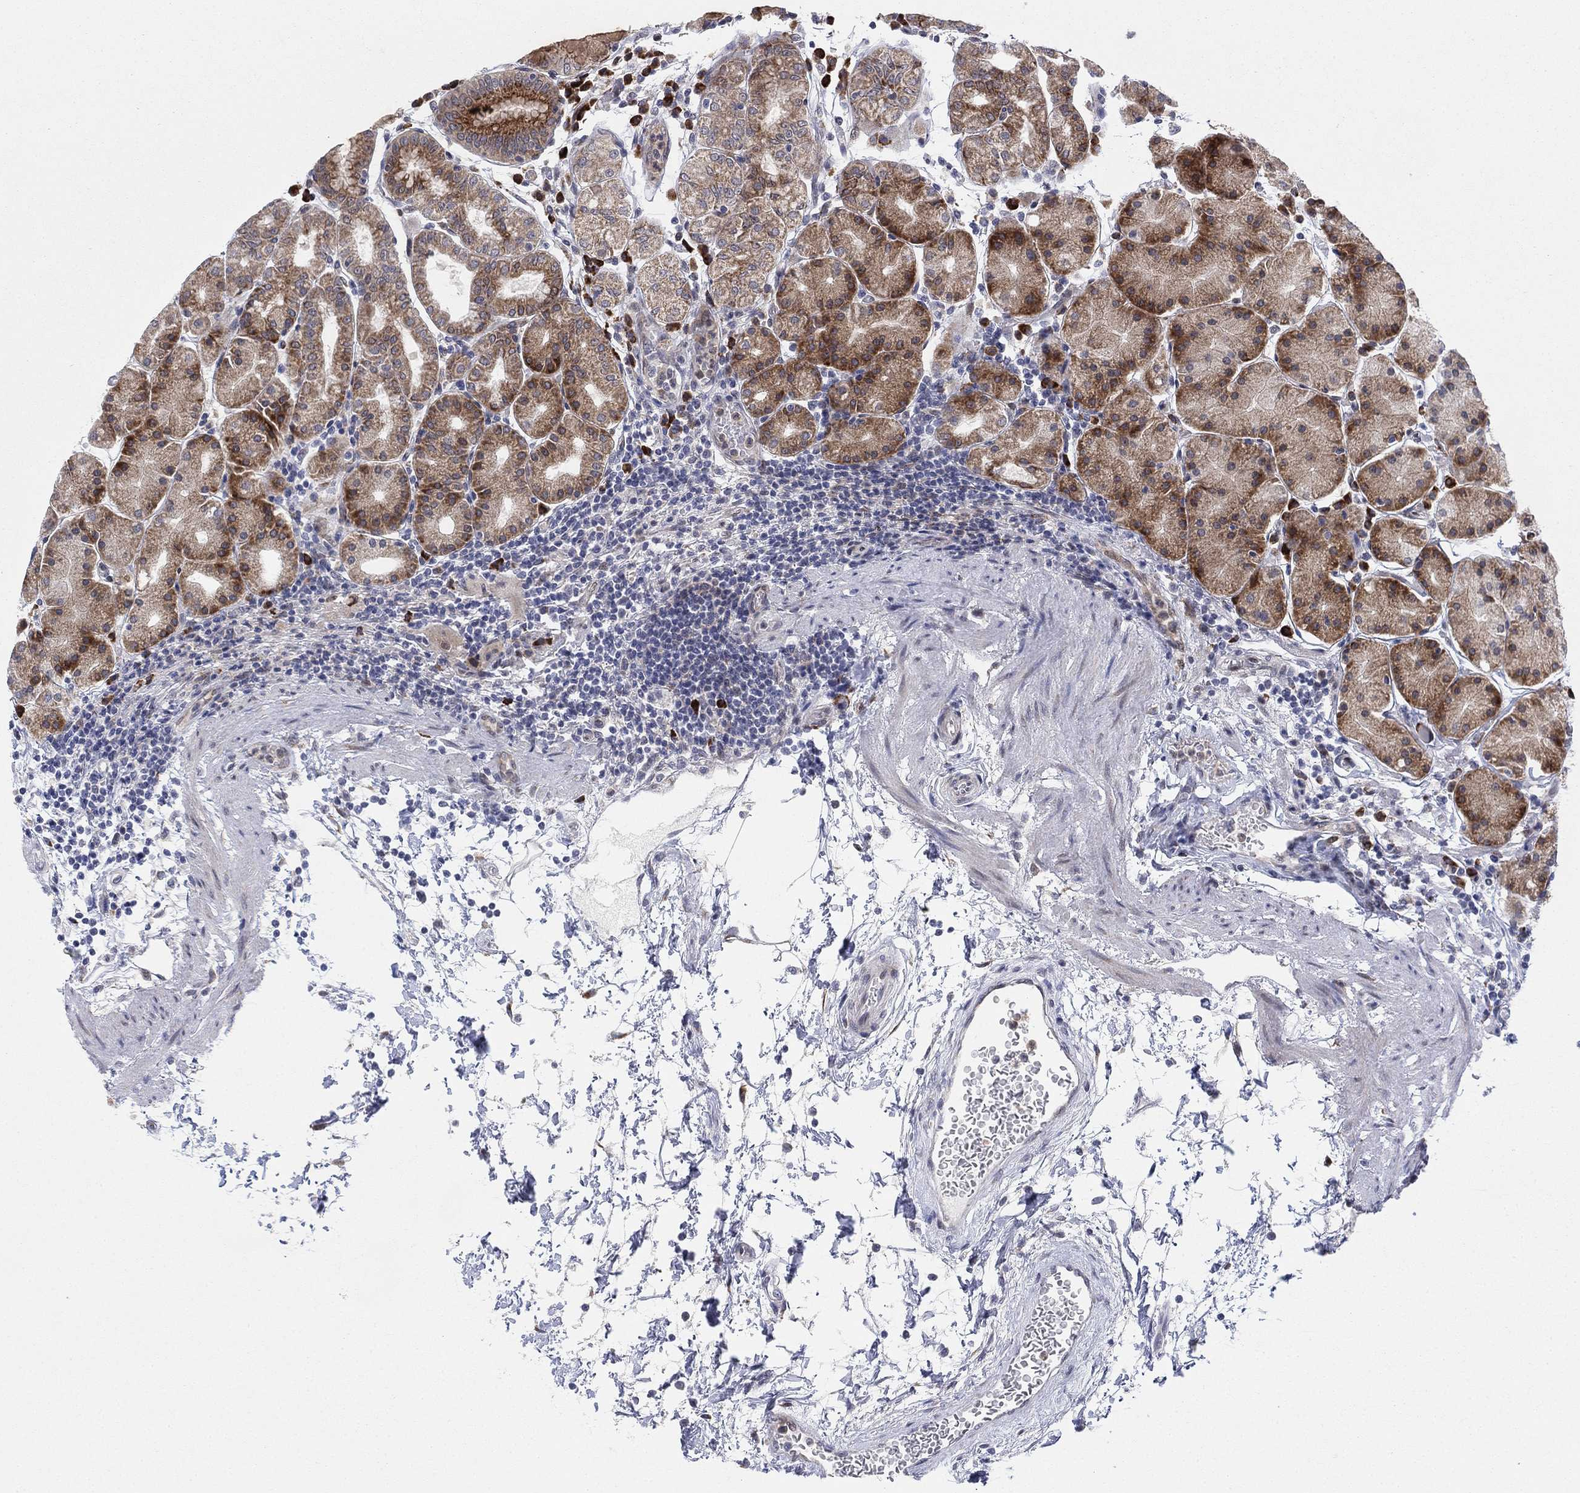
{"staining": {"intensity": "moderate", "quantity": "25%-75%", "location": "cytoplasmic/membranous"}, "tissue": "stomach", "cell_type": "Glandular cells", "image_type": "normal", "snomed": [{"axis": "morphology", "description": "Normal tissue, NOS"}, {"axis": "topography", "description": "Stomach"}], "caption": "Approximately 25%-75% of glandular cells in benign stomach display moderate cytoplasmic/membranous protein positivity as visualized by brown immunohistochemical staining.", "gene": "TTC21B", "patient": {"sex": "male", "age": 54}}